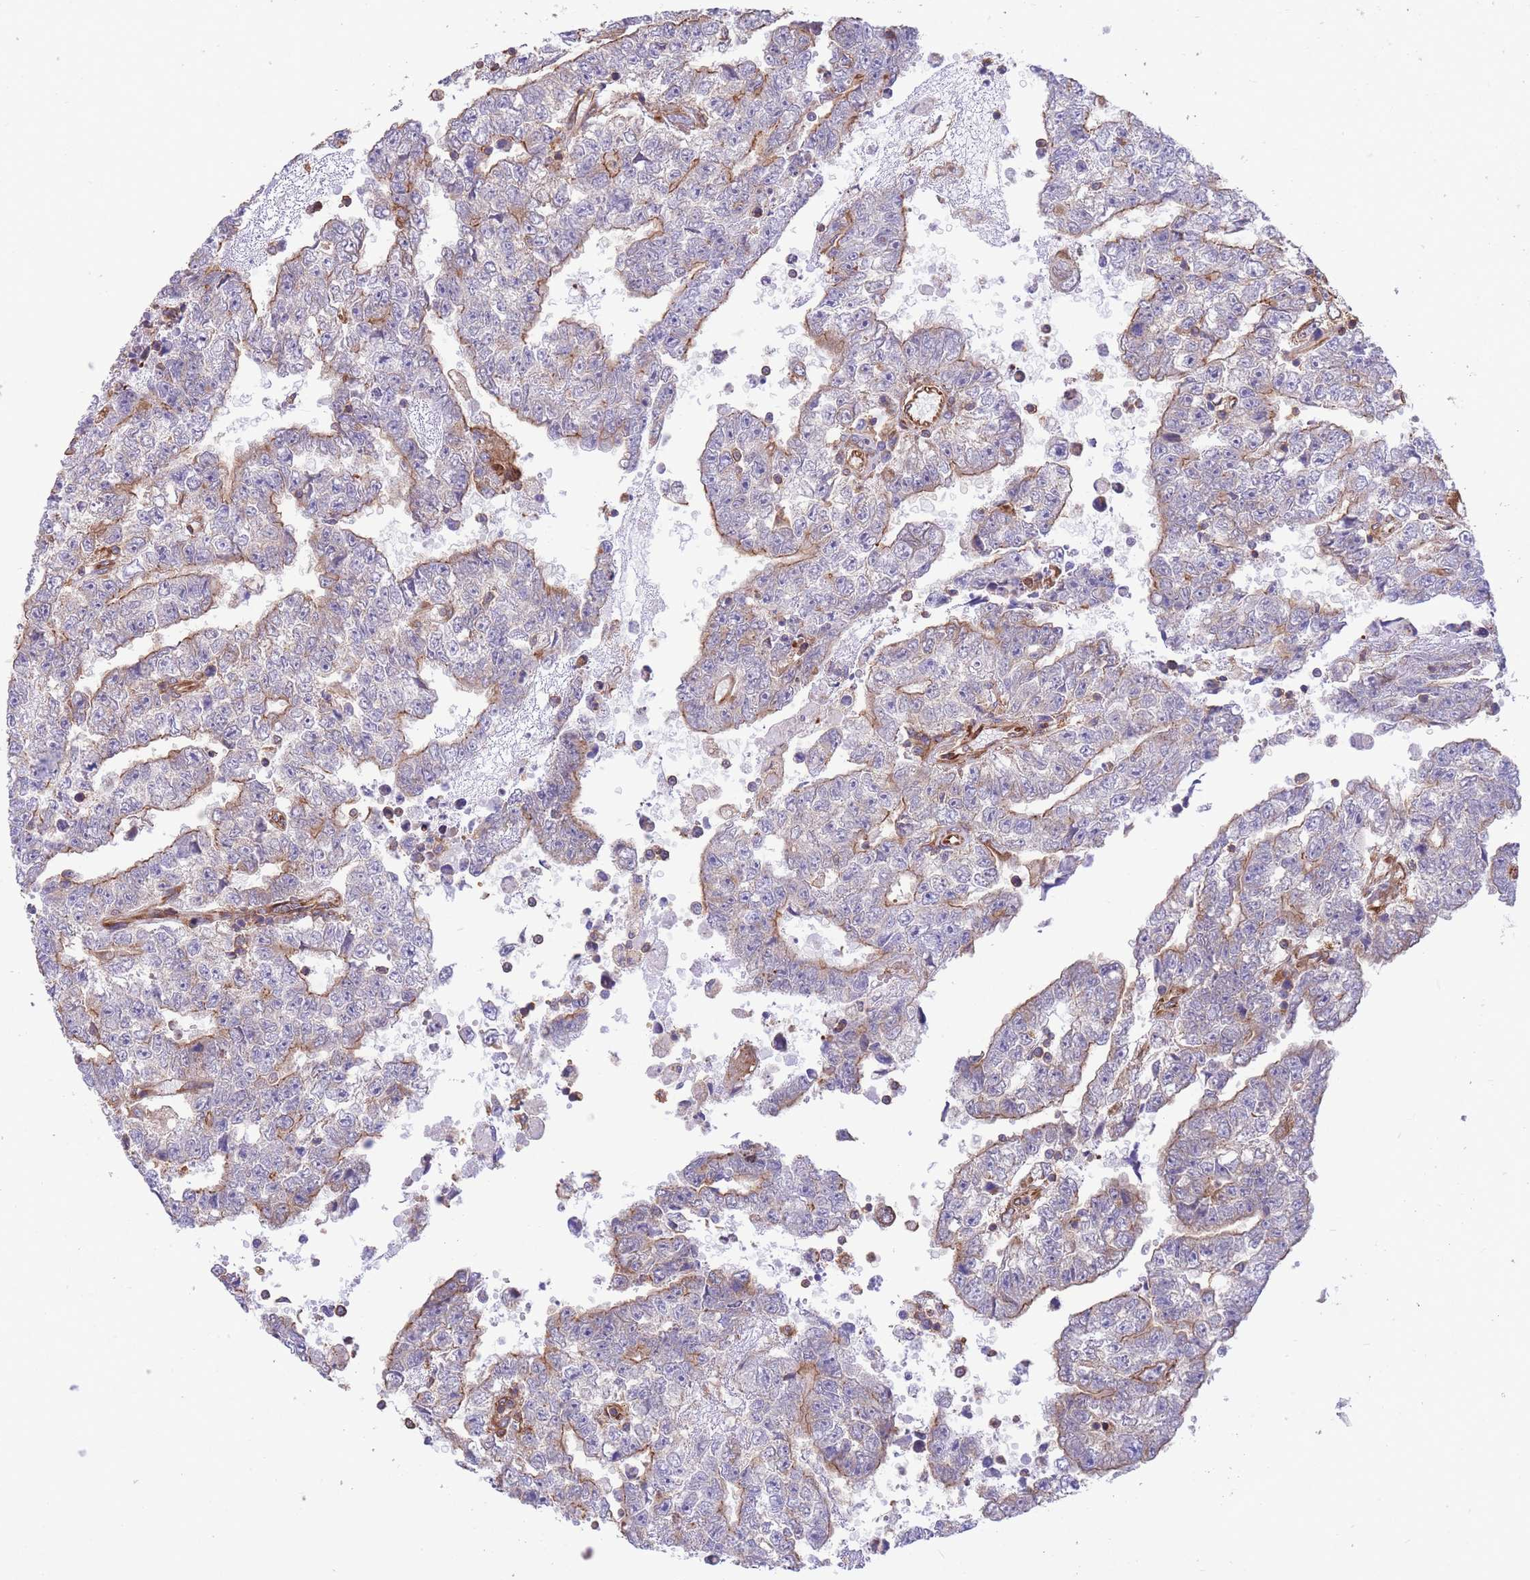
{"staining": {"intensity": "moderate", "quantity": "25%-75%", "location": "cytoplasmic/membranous"}, "tissue": "testis cancer", "cell_type": "Tumor cells", "image_type": "cancer", "snomed": [{"axis": "morphology", "description": "Carcinoma, Embryonal, NOS"}, {"axis": "topography", "description": "Testis"}], "caption": "This histopathology image shows immunohistochemistry staining of human testis embryonal carcinoma, with medium moderate cytoplasmic/membranous staining in about 25%-75% of tumor cells.", "gene": "LRRN4CL", "patient": {"sex": "male", "age": 25}}